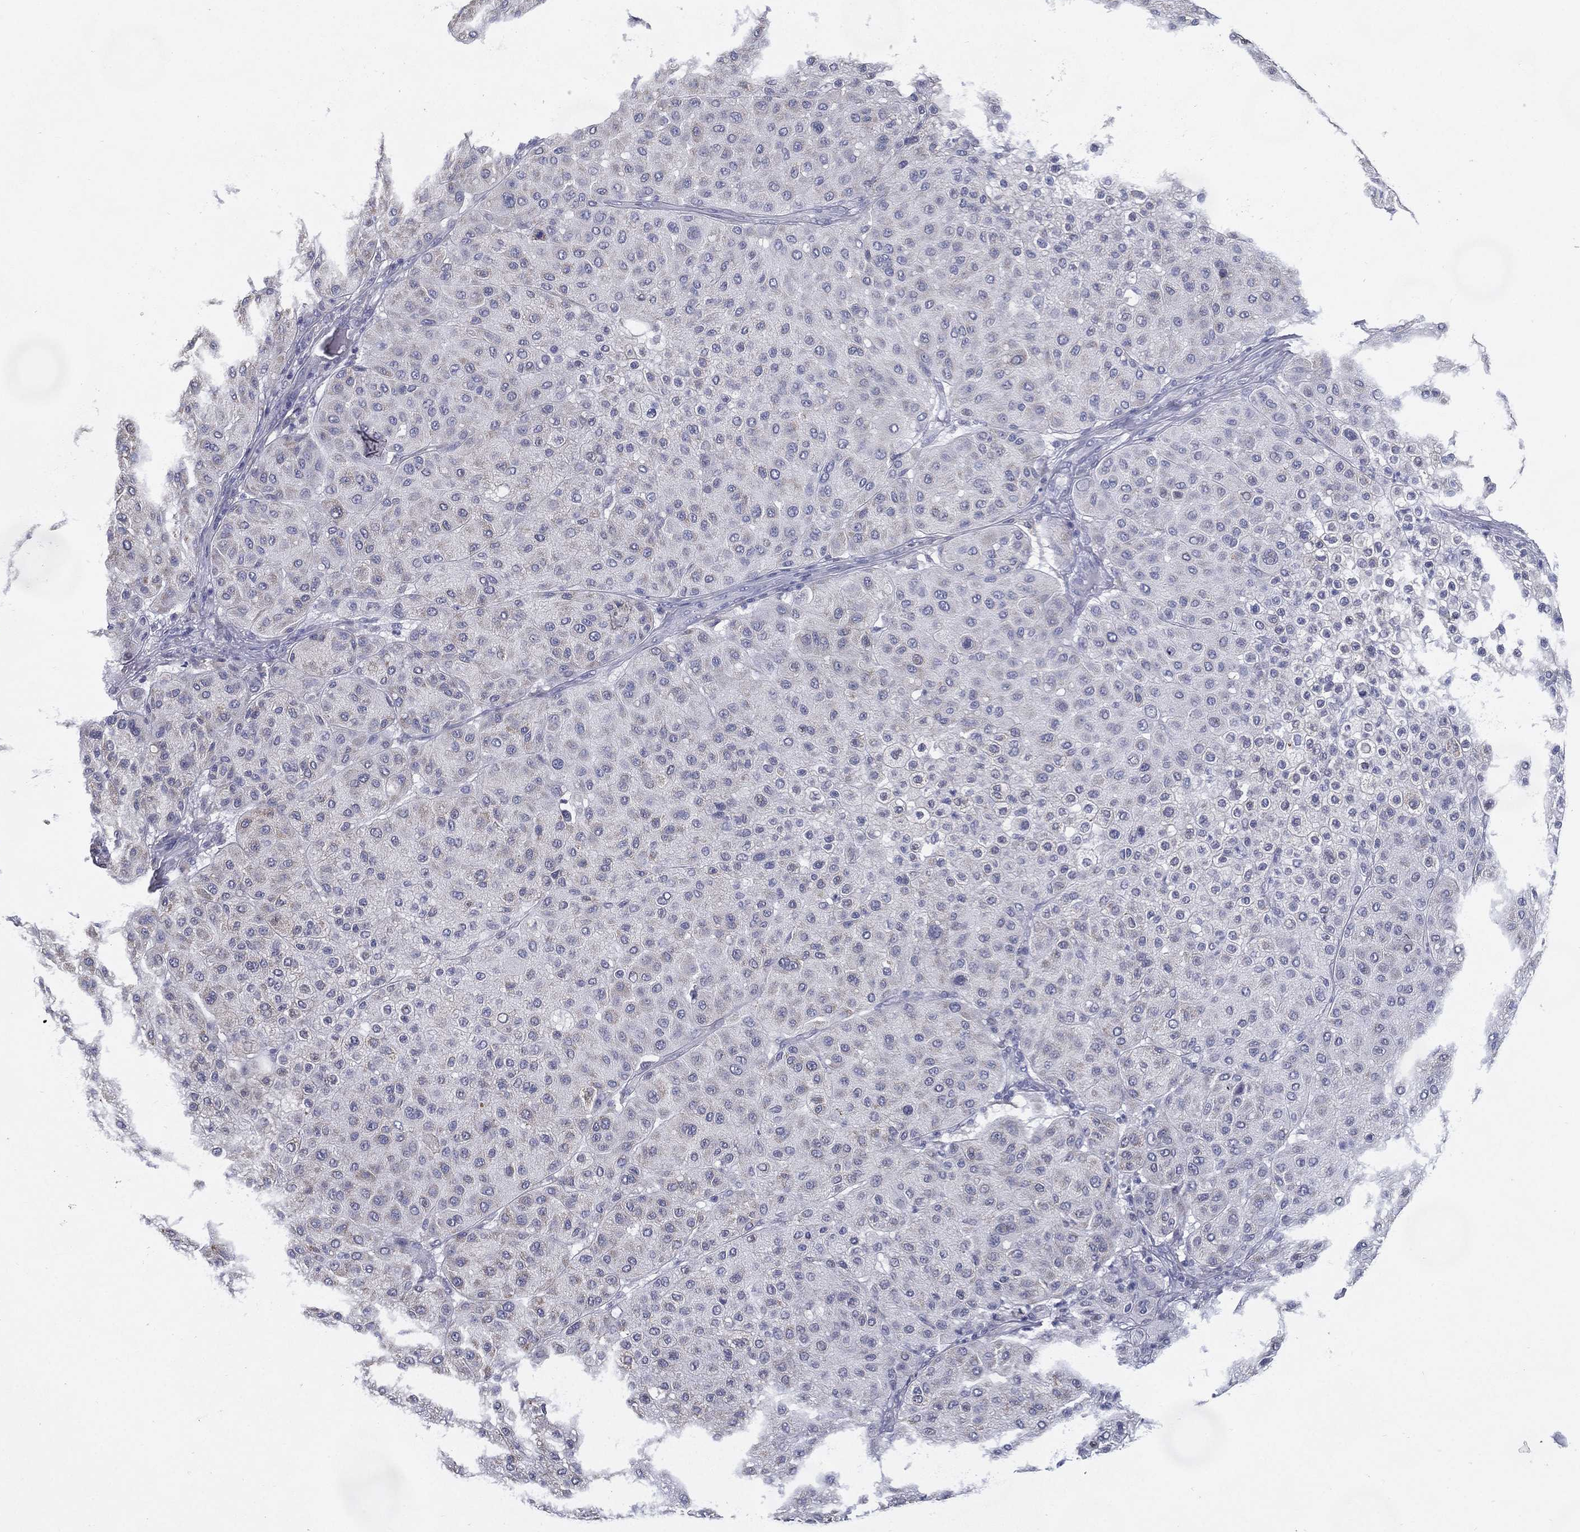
{"staining": {"intensity": "negative", "quantity": "none", "location": "none"}, "tissue": "melanoma", "cell_type": "Tumor cells", "image_type": "cancer", "snomed": [{"axis": "morphology", "description": "Malignant melanoma, Metastatic site"}, {"axis": "topography", "description": "Smooth muscle"}], "caption": "There is no significant positivity in tumor cells of malignant melanoma (metastatic site).", "gene": "C19orf18", "patient": {"sex": "male", "age": 41}}